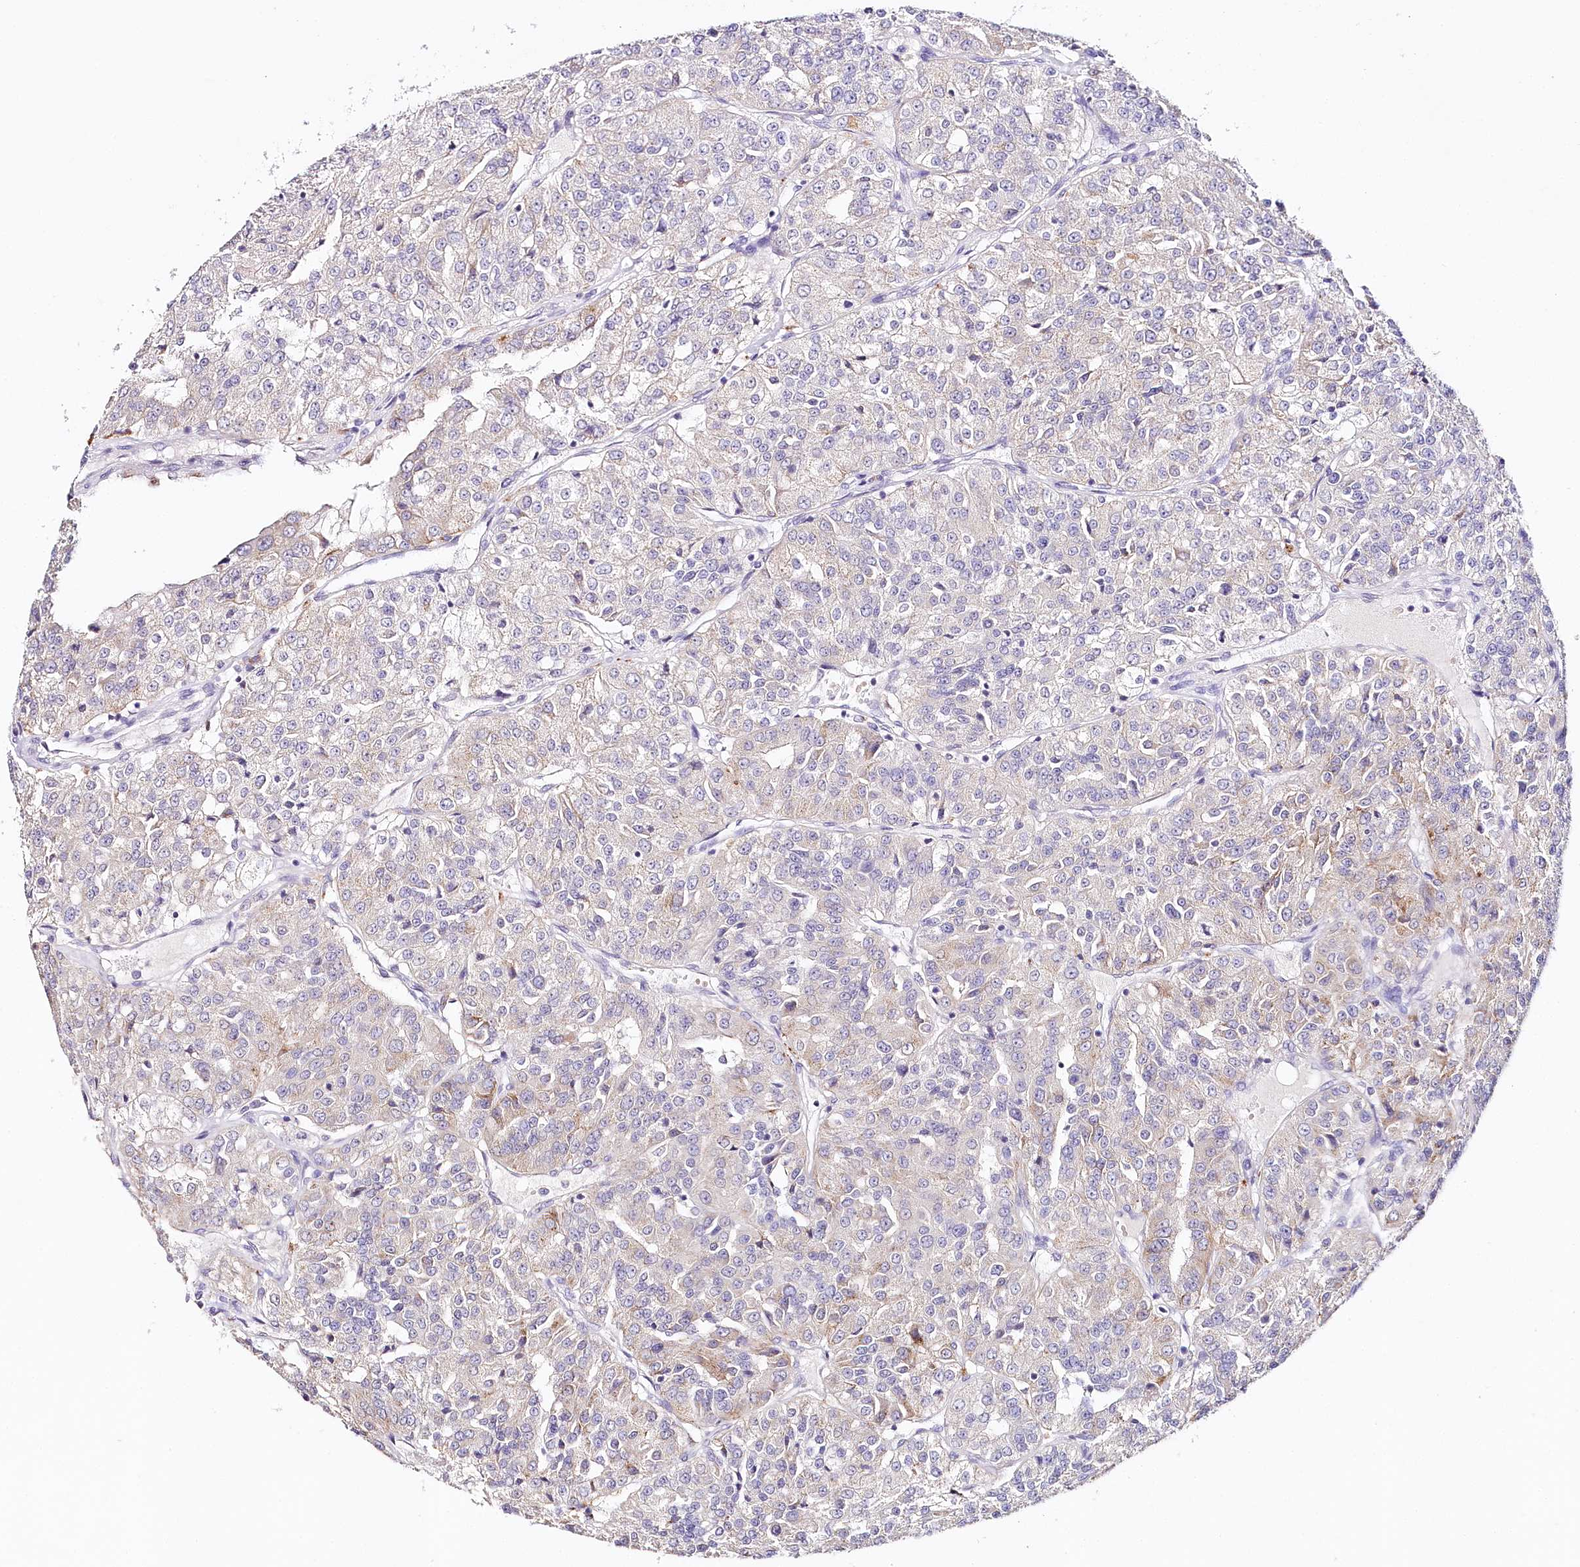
{"staining": {"intensity": "weak", "quantity": "<25%", "location": "cytoplasmic/membranous"}, "tissue": "renal cancer", "cell_type": "Tumor cells", "image_type": "cancer", "snomed": [{"axis": "morphology", "description": "Adenocarcinoma, NOS"}, {"axis": "topography", "description": "Kidney"}], "caption": "There is no significant positivity in tumor cells of renal cancer.", "gene": "TP53", "patient": {"sex": "female", "age": 63}}